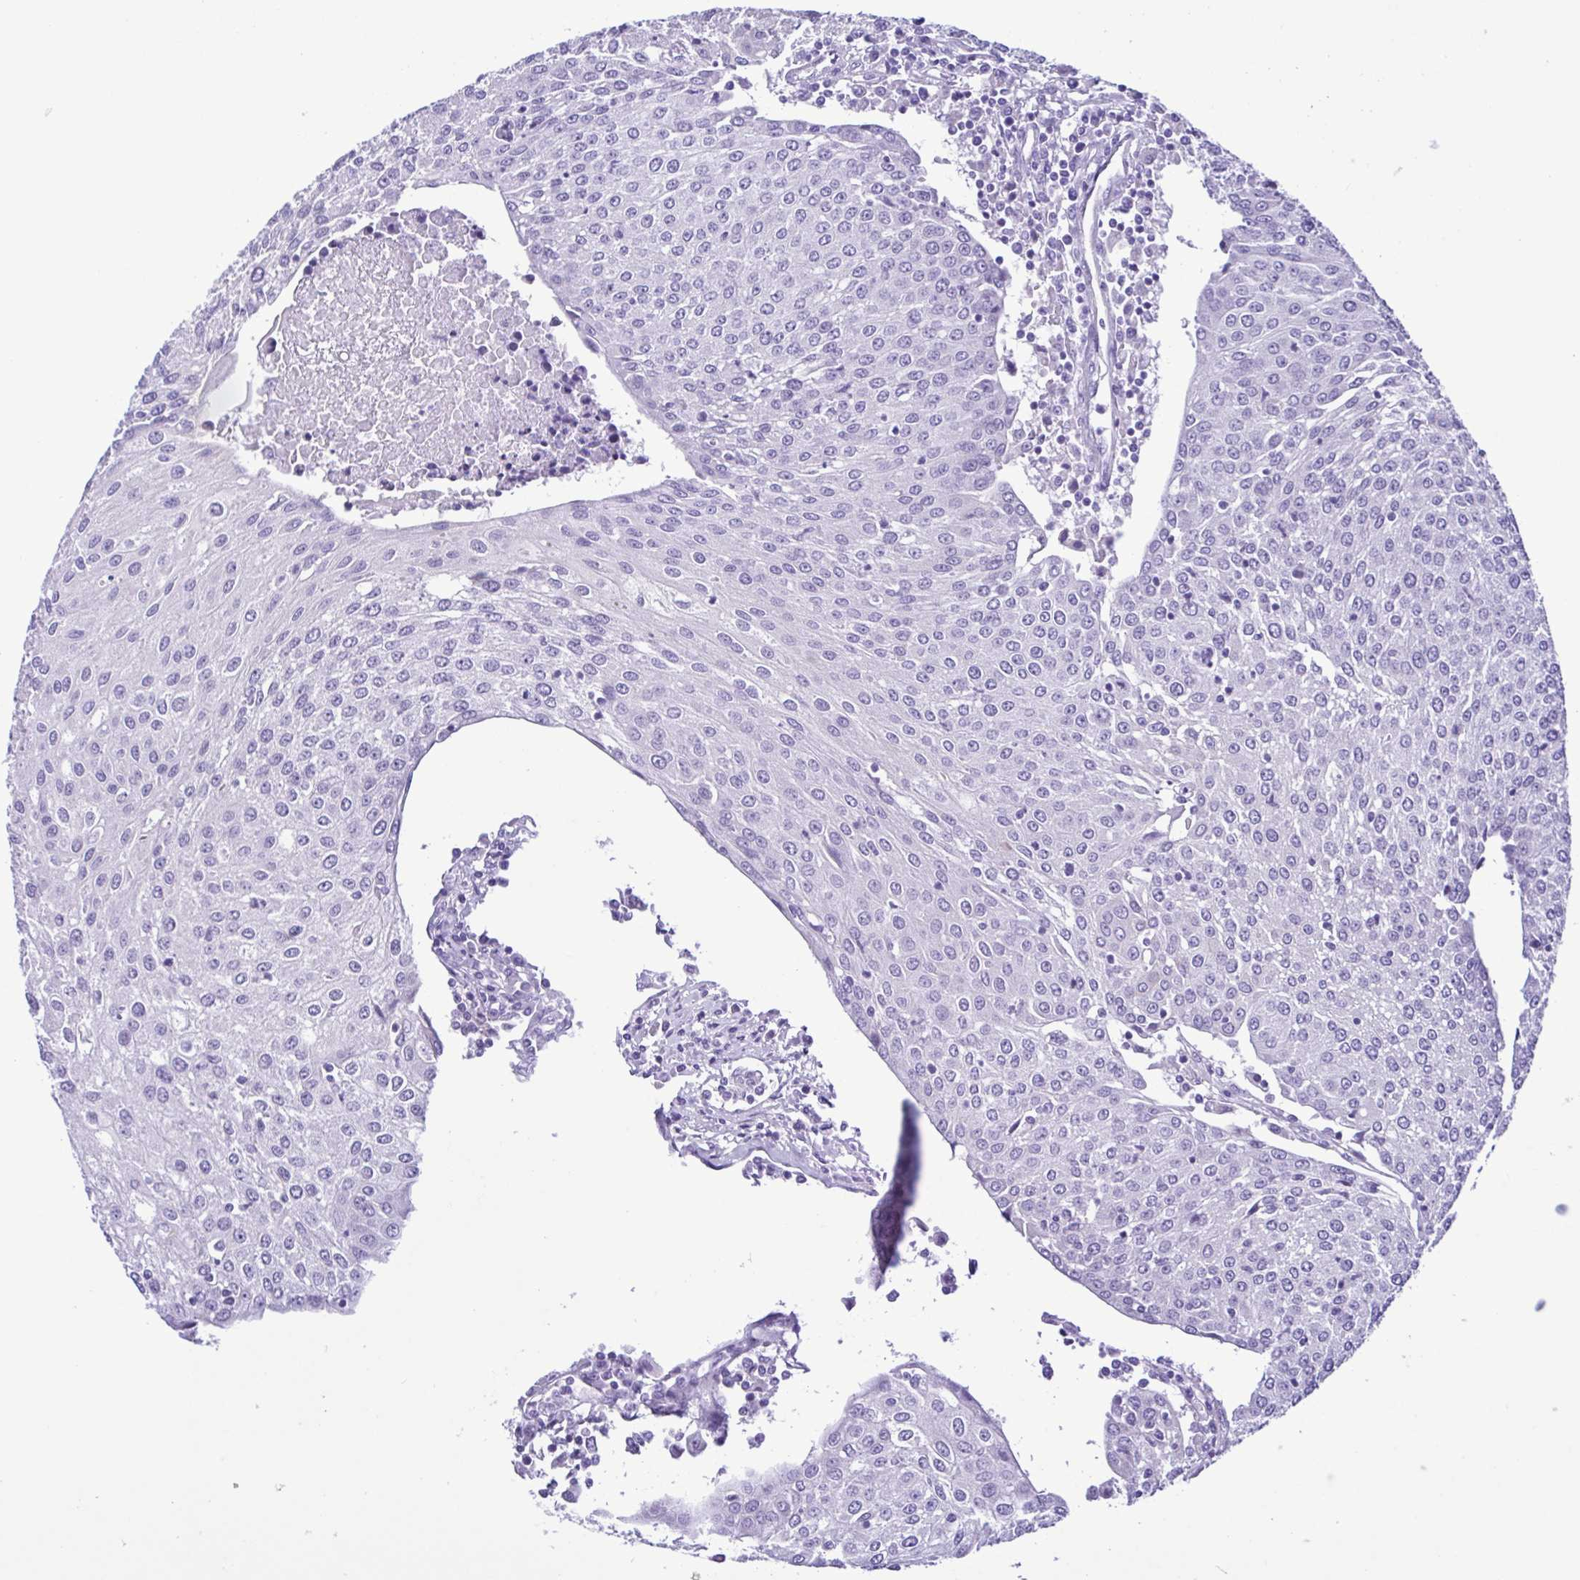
{"staining": {"intensity": "negative", "quantity": "none", "location": "none"}, "tissue": "urothelial cancer", "cell_type": "Tumor cells", "image_type": "cancer", "snomed": [{"axis": "morphology", "description": "Urothelial carcinoma, High grade"}, {"axis": "topography", "description": "Urinary bladder"}], "caption": "An image of human urothelial cancer is negative for staining in tumor cells. (Immunohistochemistry (ihc), brightfield microscopy, high magnification).", "gene": "SPATA16", "patient": {"sex": "female", "age": 85}}